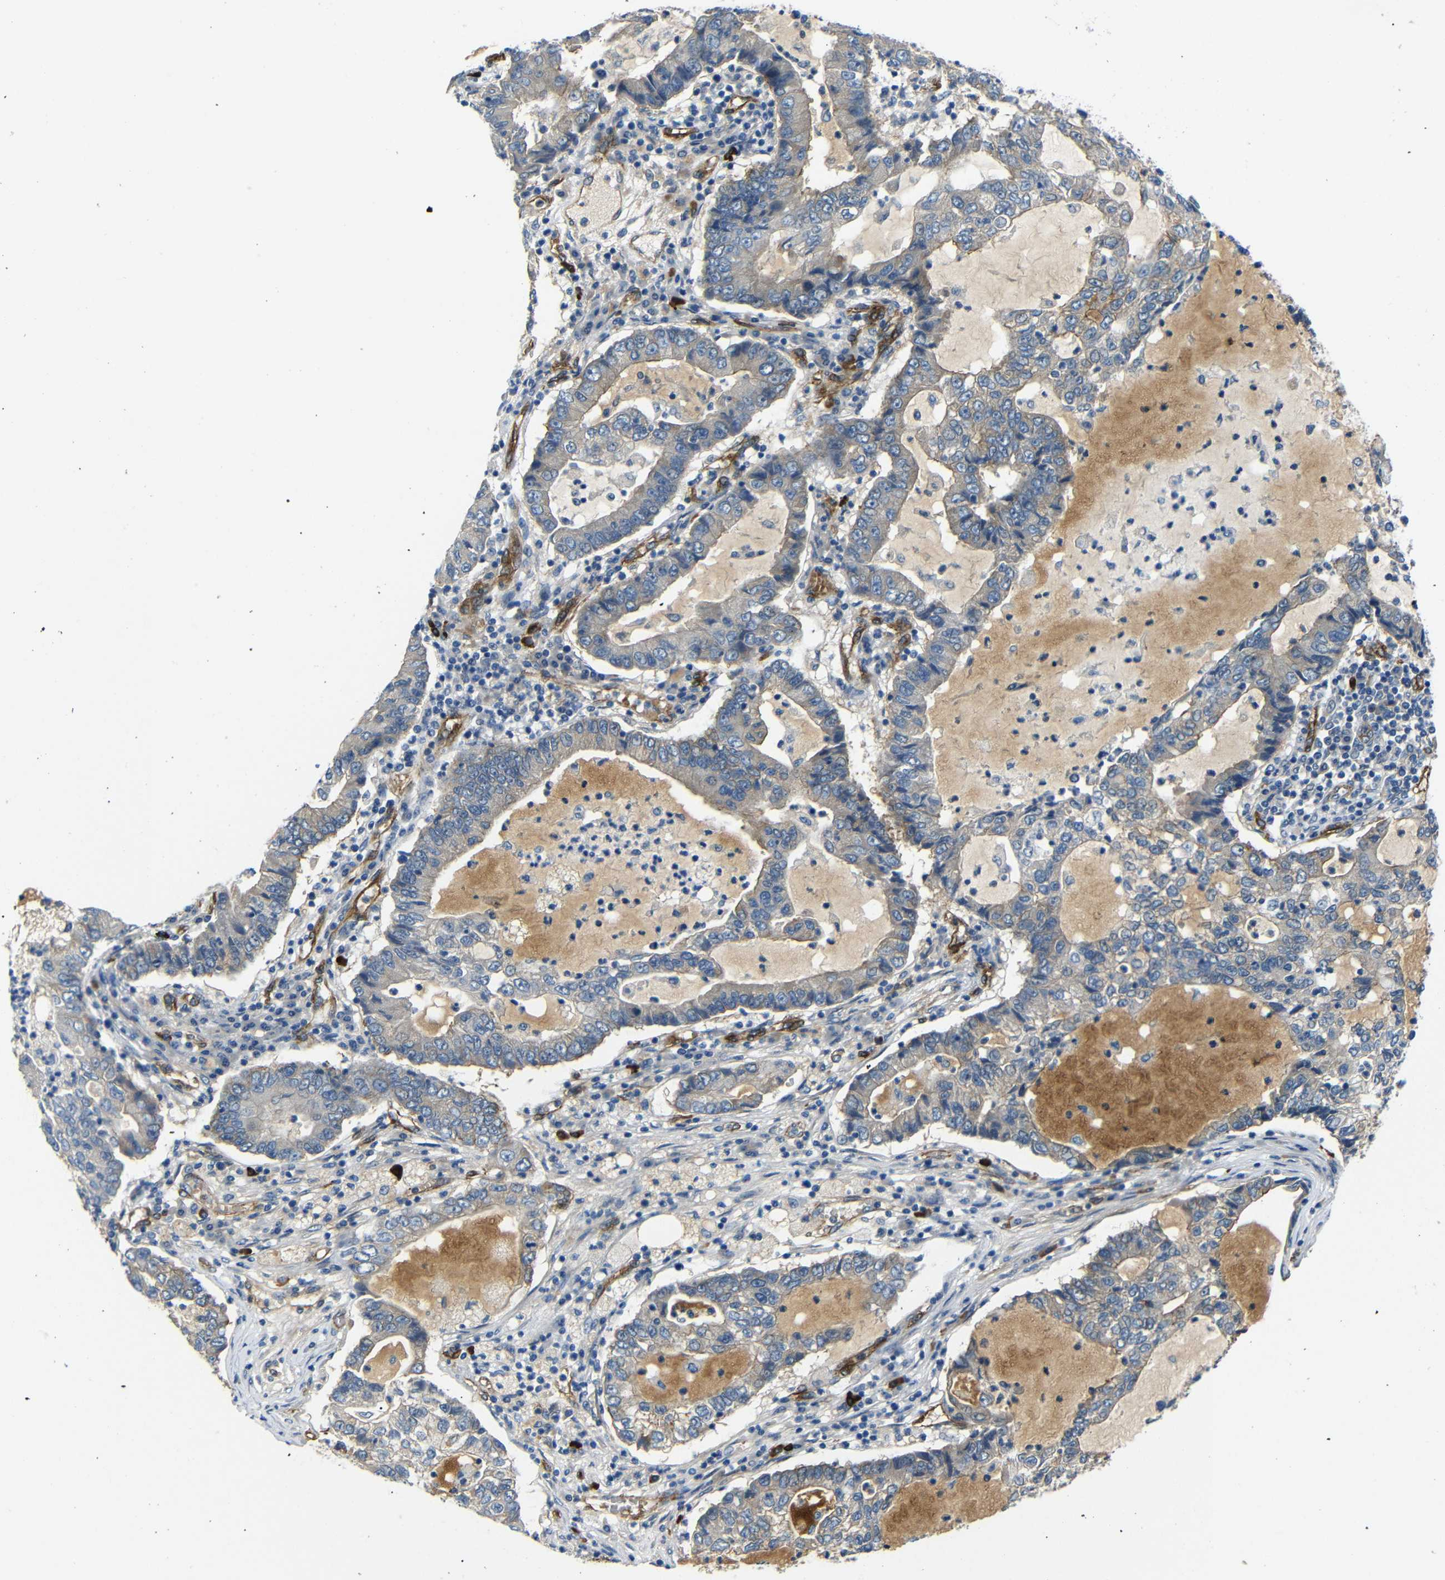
{"staining": {"intensity": "weak", "quantity": "<25%", "location": "cytoplasmic/membranous"}, "tissue": "lung cancer", "cell_type": "Tumor cells", "image_type": "cancer", "snomed": [{"axis": "morphology", "description": "Adenocarcinoma, NOS"}, {"axis": "topography", "description": "Lung"}], "caption": "Tumor cells are negative for brown protein staining in lung adenocarcinoma. (Stains: DAB (3,3'-diaminobenzidine) immunohistochemistry with hematoxylin counter stain, Microscopy: brightfield microscopy at high magnification).", "gene": "MYO1B", "patient": {"sex": "female", "age": 51}}